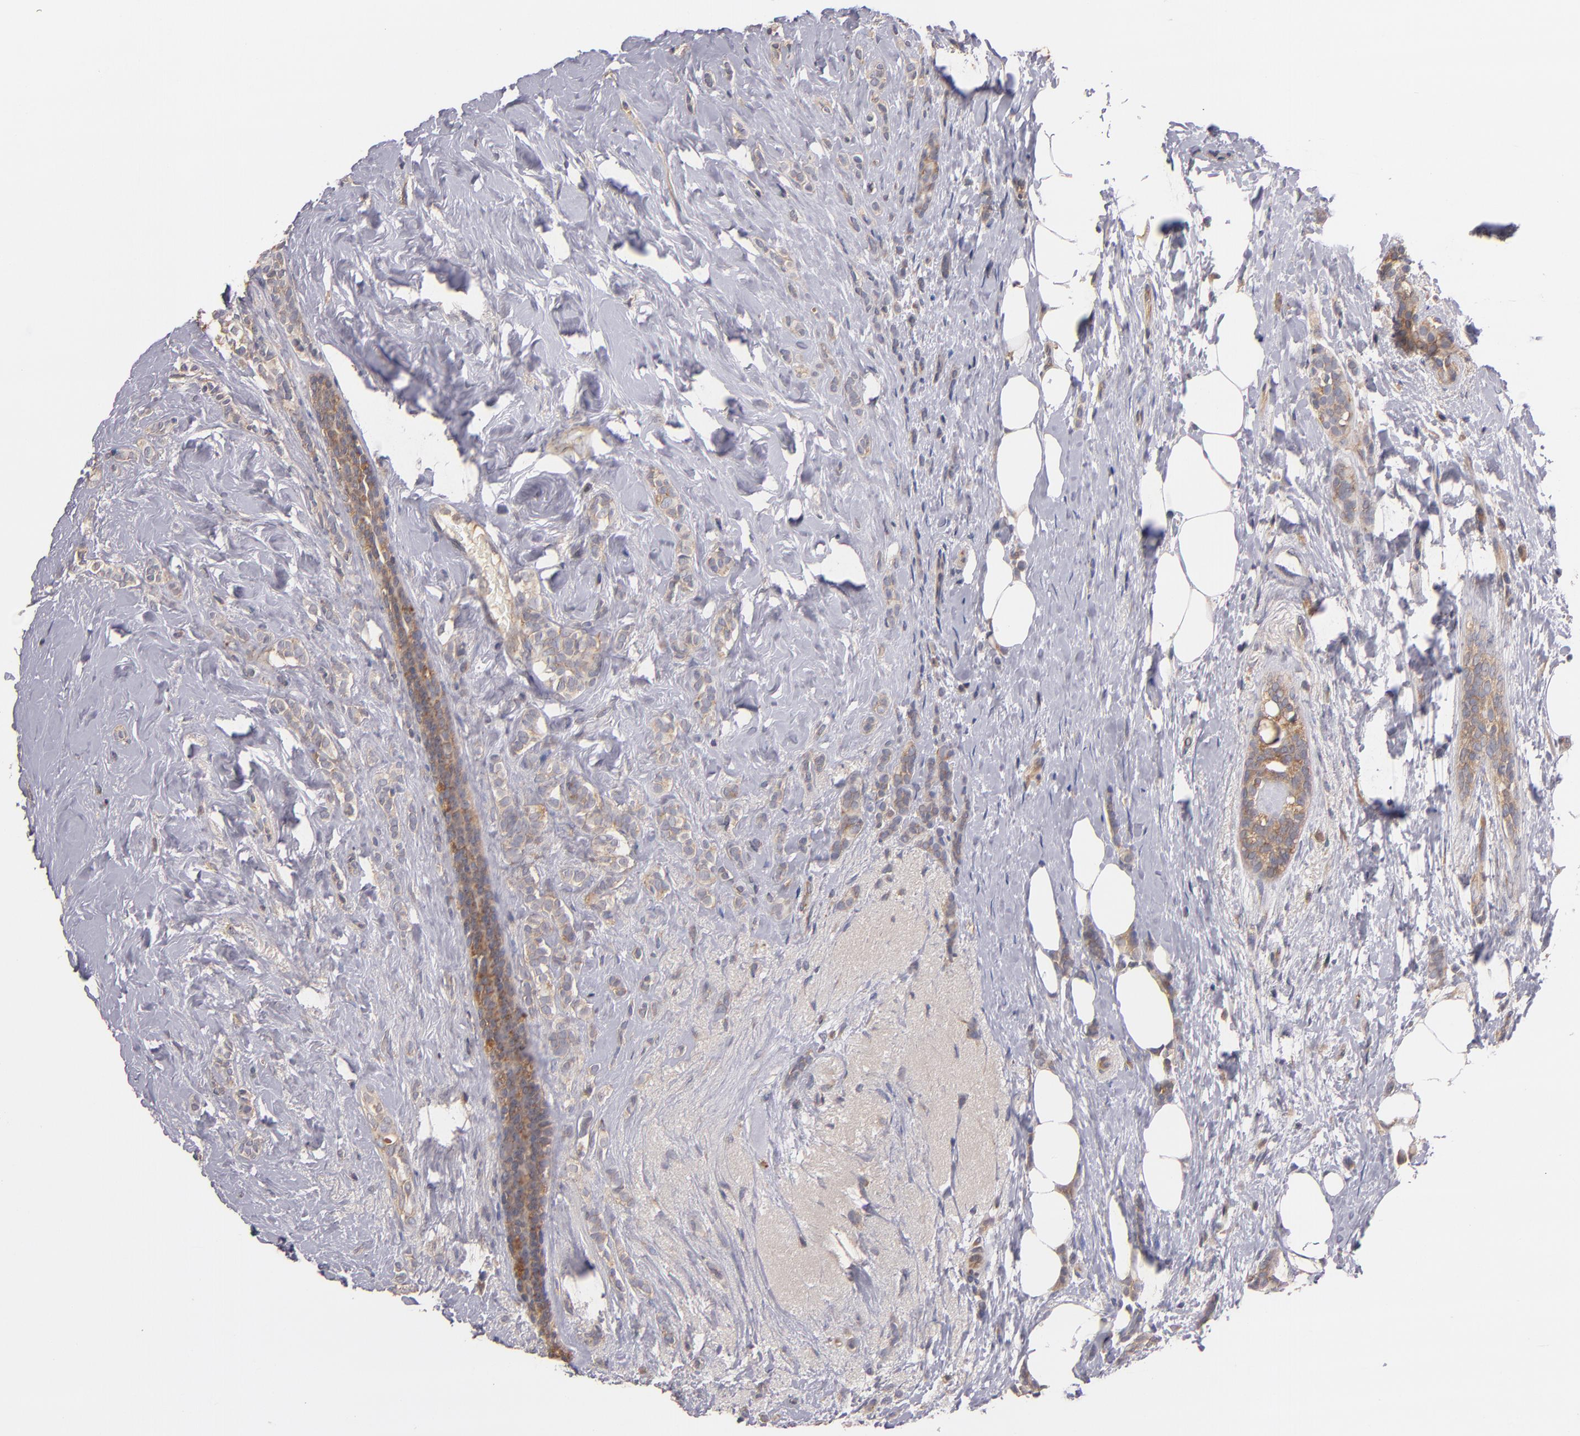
{"staining": {"intensity": "weak", "quantity": ">75%", "location": "cytoplasmic/membranous"}, "tissue": "breast cancer", "cell_type": "Tumor cells", "image_type": "cancer", "snomed": [{"axis": "morphology", "description": "Lobular carcinoma"}, {"axis": "topography", "description": "Breast"}], "caption": "Immunohistochemical staining of breast lobular carcinoma demonstrates low levels of weak cytoplasmic/membranous positivity in approximately >75% of tumor cells. Using DAB (brown) and hematoxylin (blue) stains, captured at high magnification using brightfield microscopy.", "gene": "UPF3B", "patient": {"sex": "female", "age": 56}}